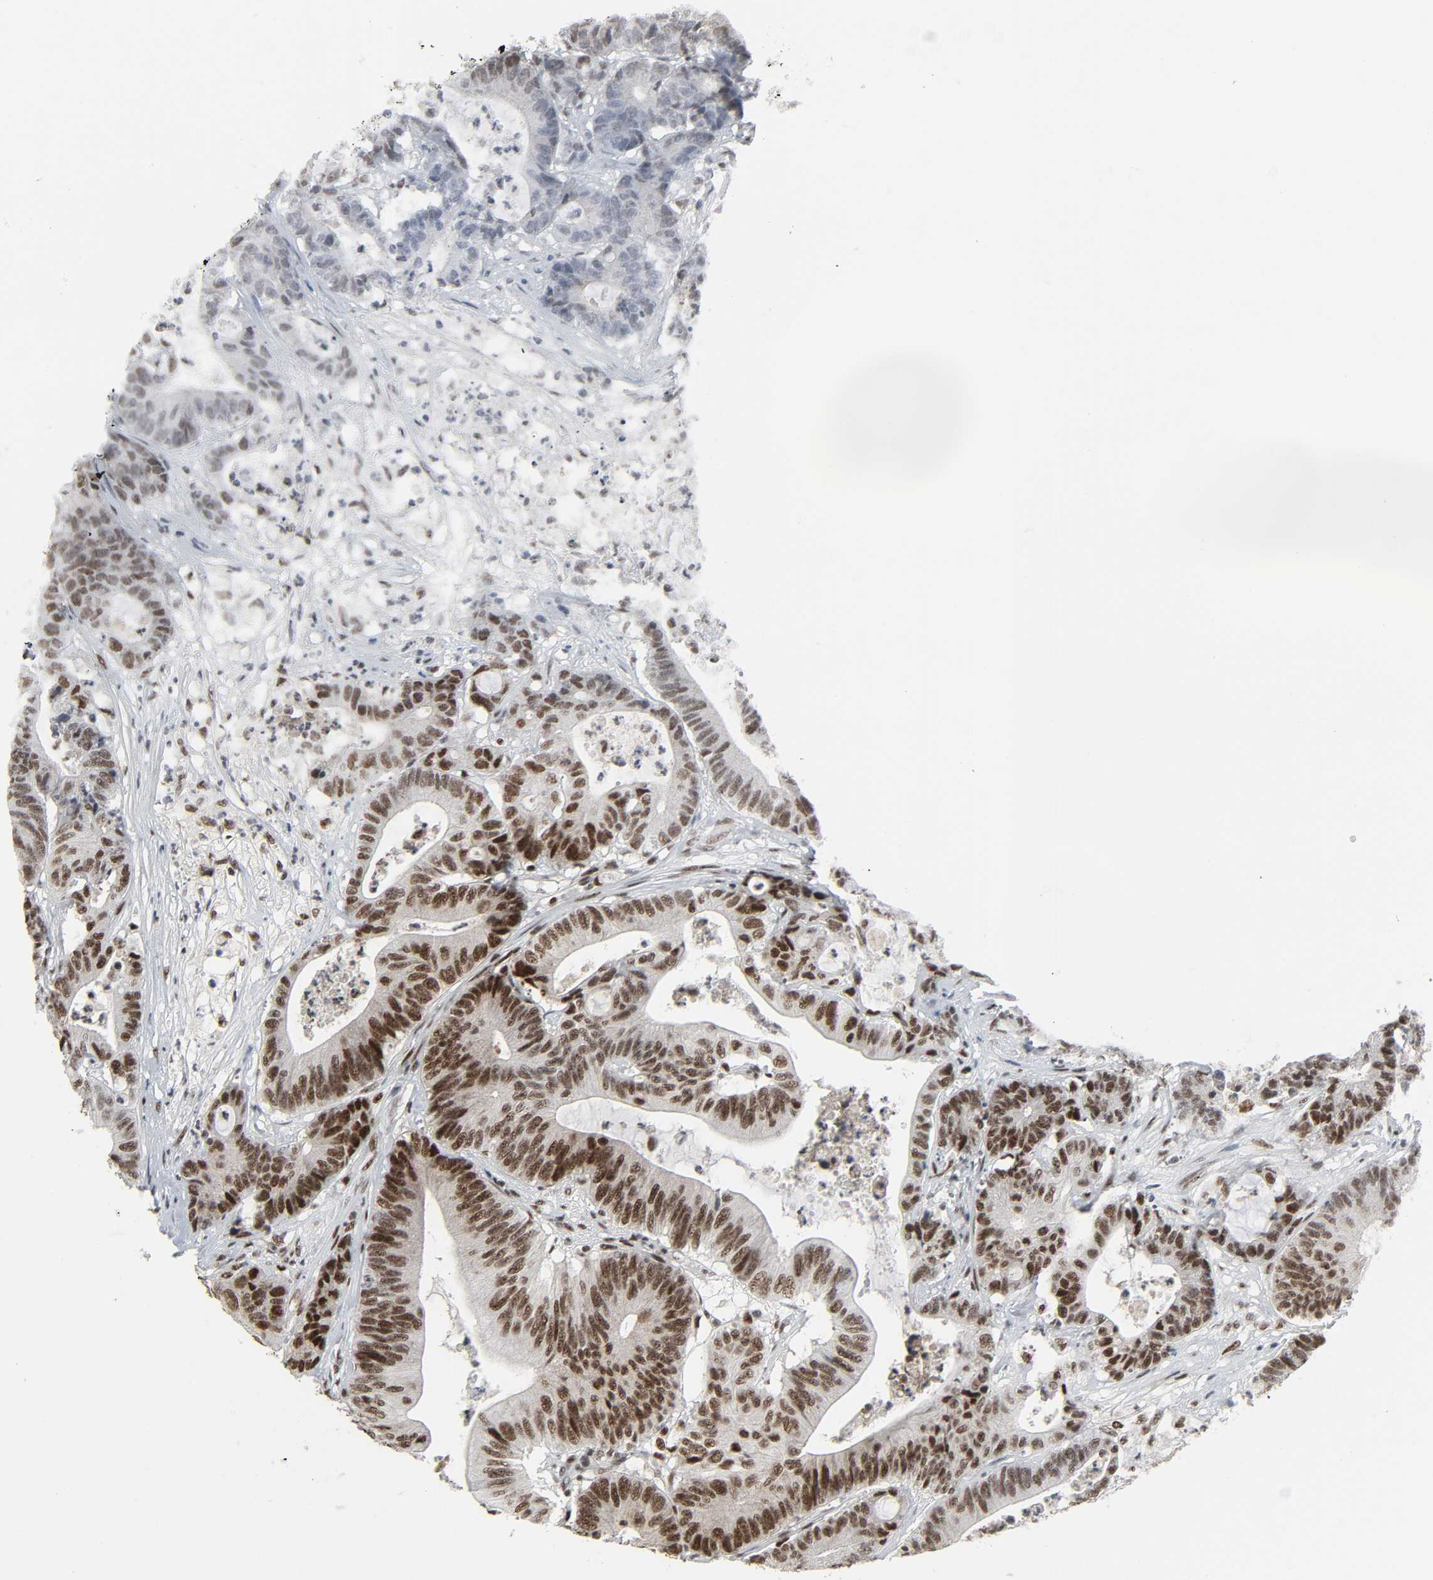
{"staining": {"intensity": "strong", "quantity": ">75%", "location": "nuclear"}, "tissue": "colorectal cancer", "cell_type": "Tumor cells", "image_type": "cancer", "snomed": [{"axis": "morphology", "description": "Adenocarcinoma, NOS"}, {"axis": "topography", "description": "Colon"}], "caption": "Colorectal adenocarcinoma was stained to show a protein in brown. There is high levels of strong nuclear staining in approximately >75% of tumor cells.", "gene": "CDK7", "patient": {"sex": "female", "age": 84}}